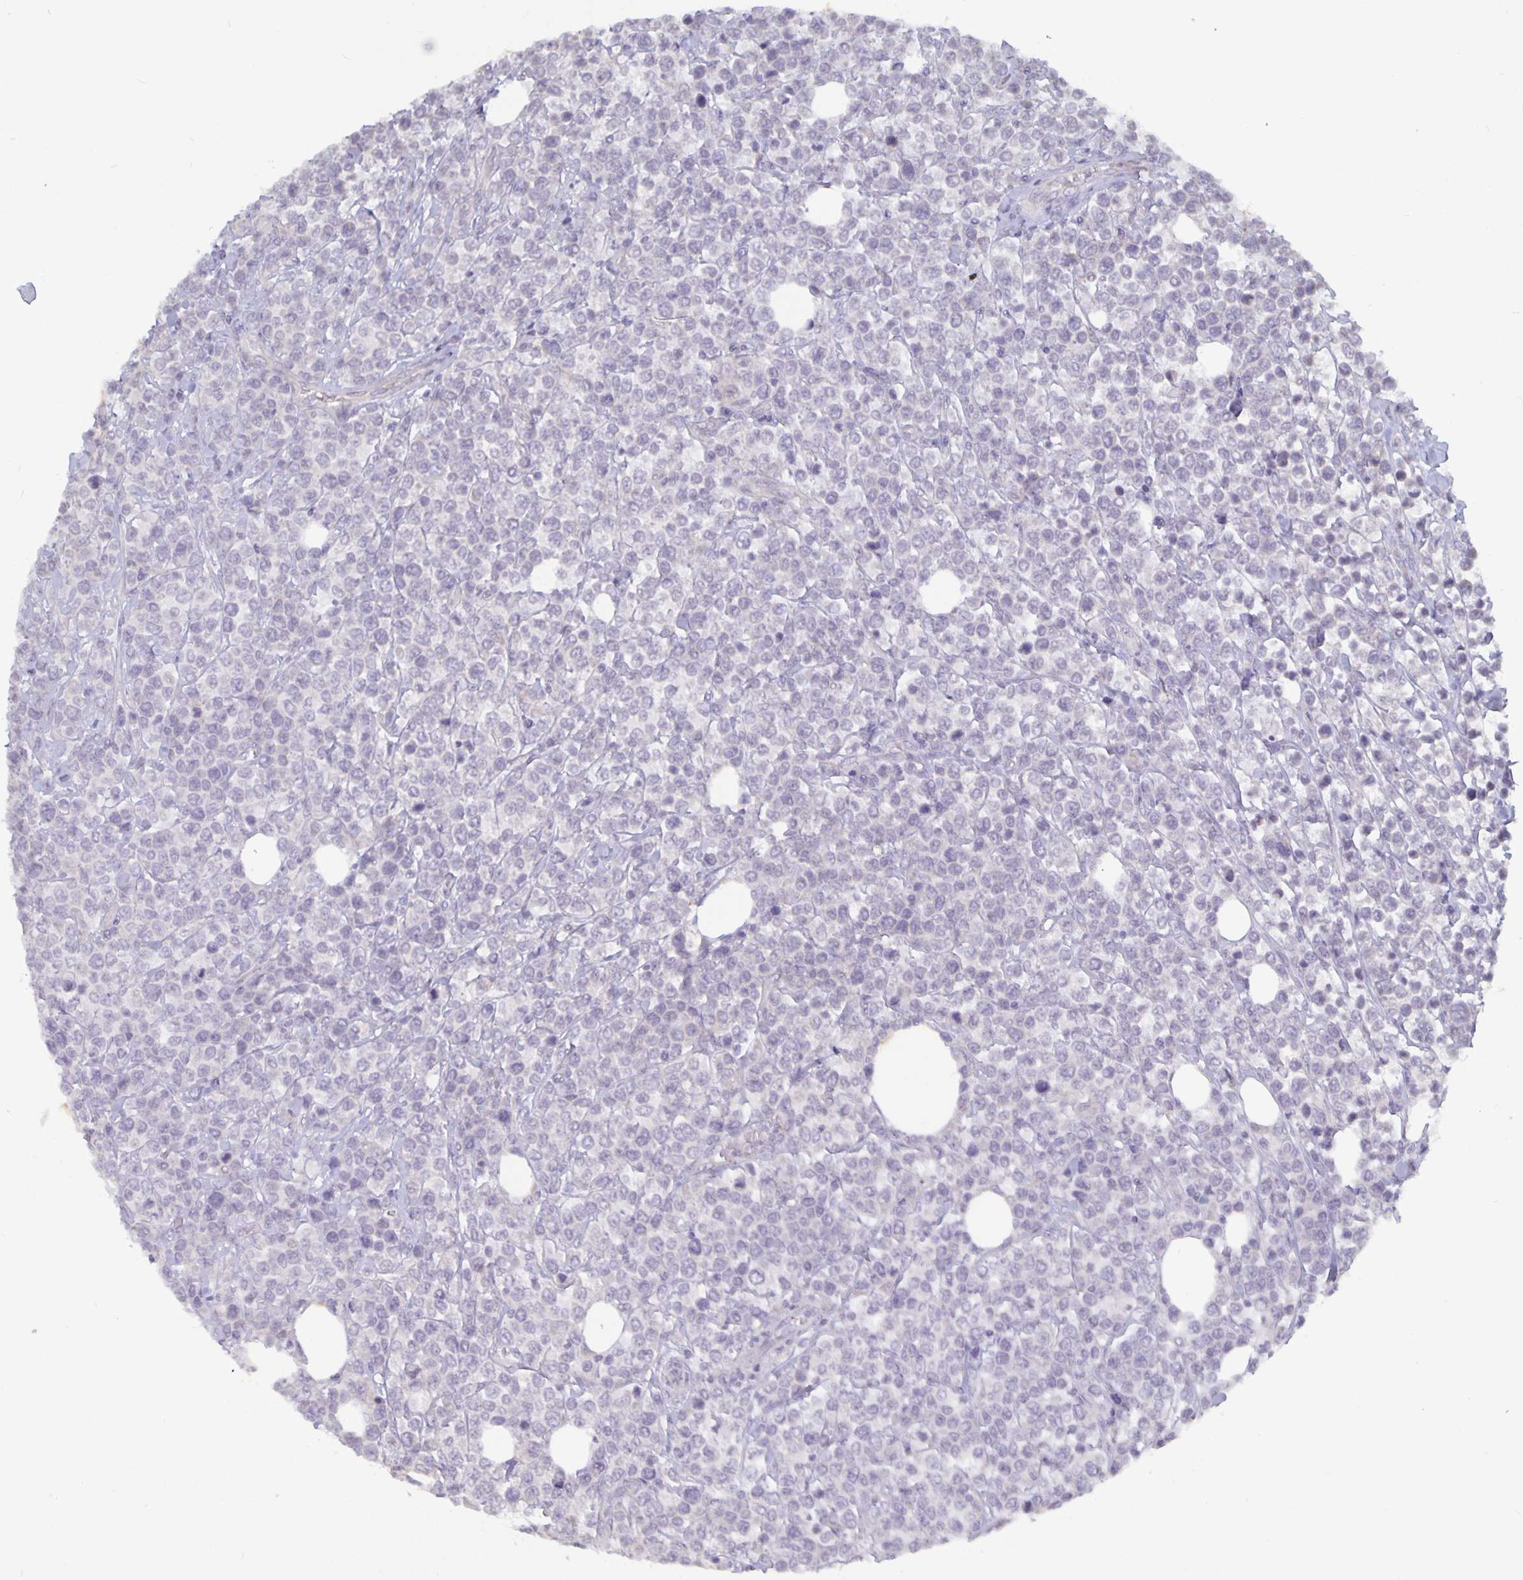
{"staining": {"intensity": "negative", "quantity": "none", "location": "none"}, "tissue": "lymphoma", "cell_type": "Tumor cells", "image_type": "cancer", "snomed": [{"axis": "morphology", "description": "Malignant lymphoma, non-Hodgkin's type, High grade"}, {"axis": "topography", "description": "Soft tissue"}], "caption": "This is an immunohistochemistry (IHC) histopathology image of lymphoma. There is no positivity in tumor cells.", "gene": "PLCB3", "patient": {"sex": "female", "age": 56}}